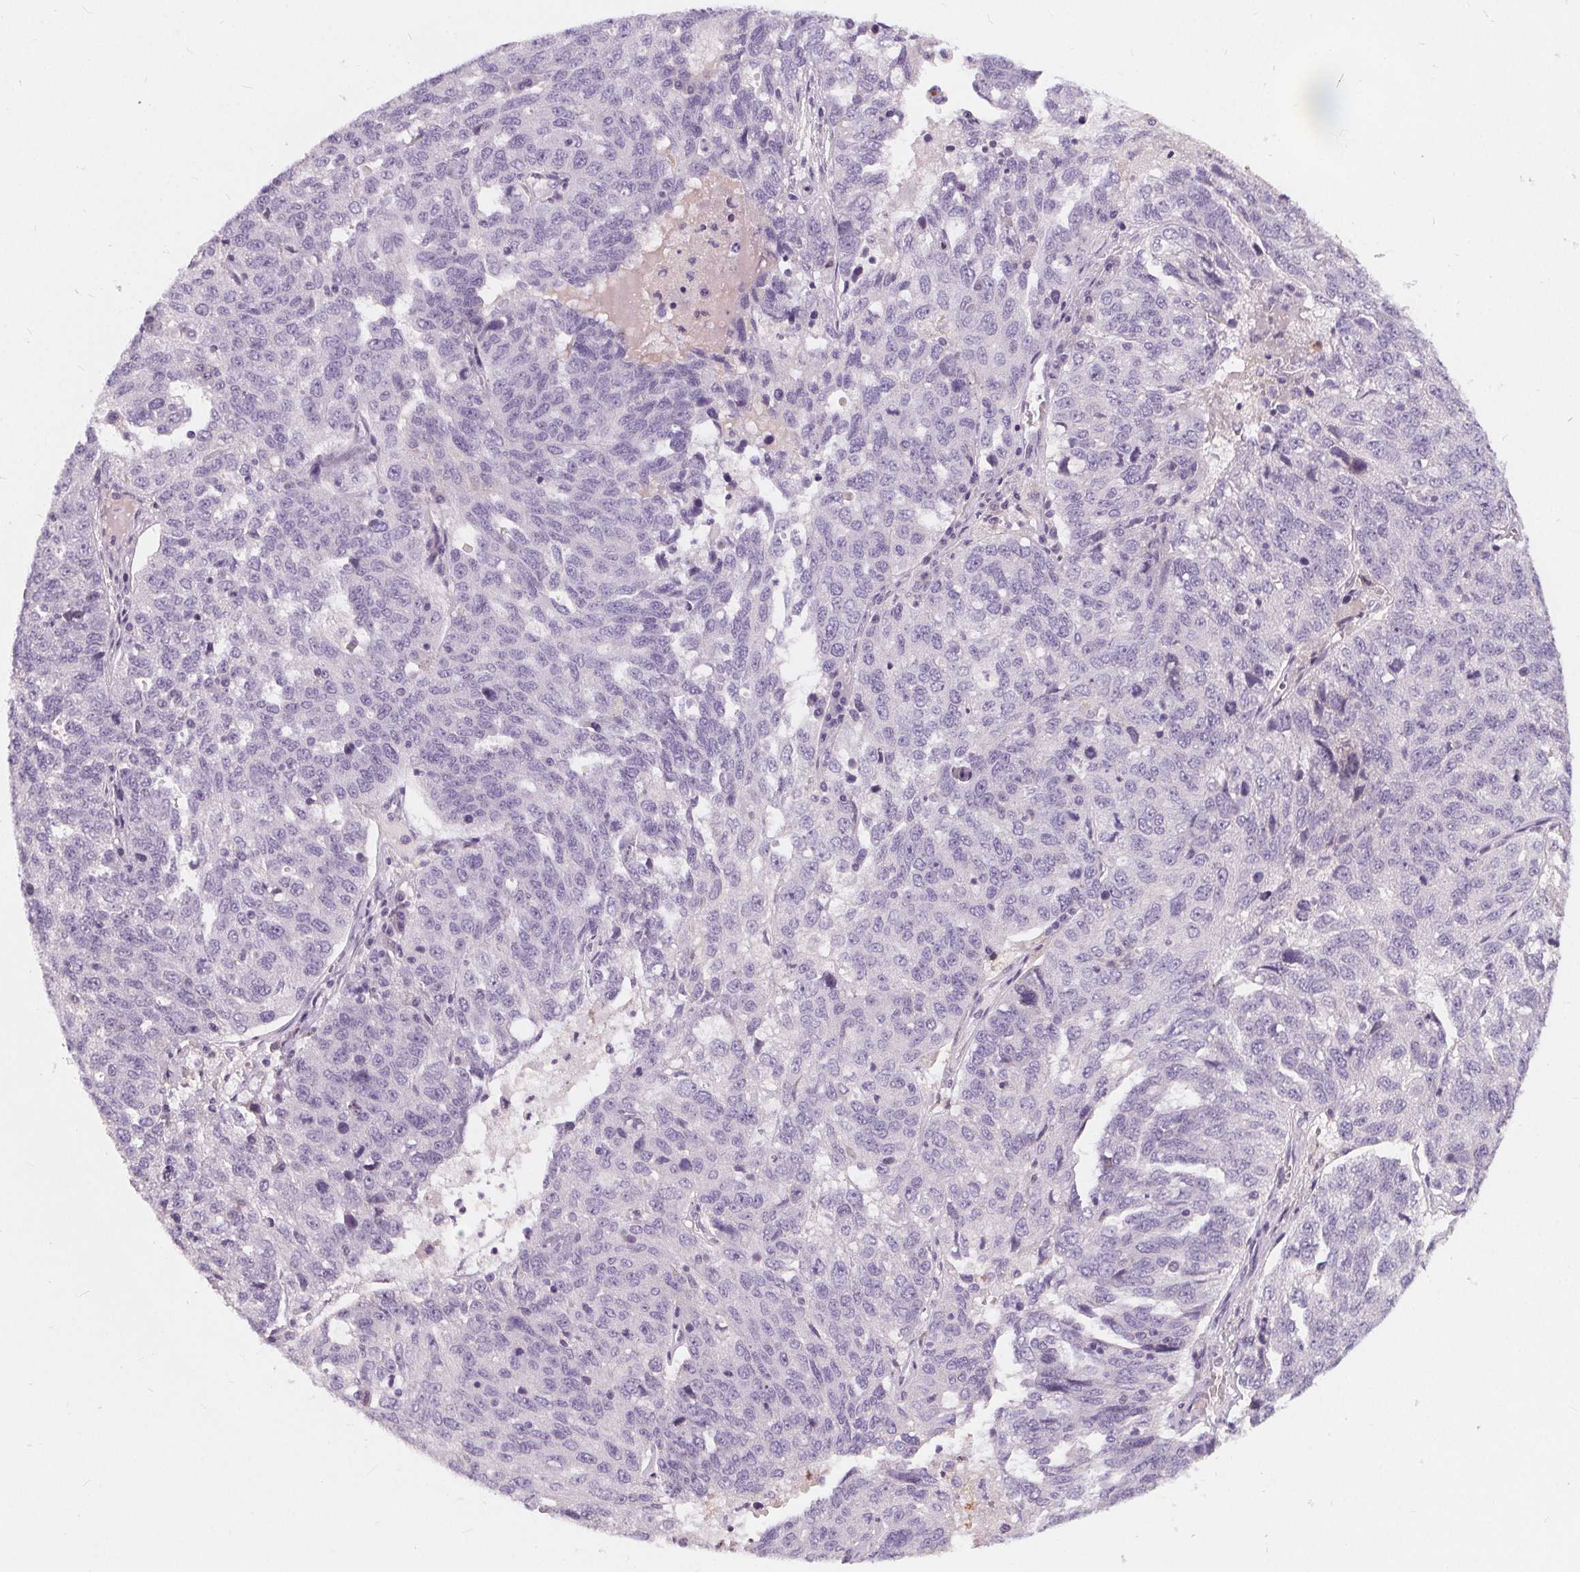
{"staining": {"intensity": "negative", "quantity": "none", "location": "none"}, "tissue": "ovarian cancer", "cell_type": "Tumor cells", "image_type": "cancer", "snomed": [{"axis": "morphology", "description": "Cystadenocarcinoma, serous, NOS"}, {"axis": "topography", "description": "Ovary"}], "caption": "This is a histopathology image of IHC staining of ovarian cancer (serous cystadenocarcinoma), which shows no staining in tumor cells. (DAB IHC visualized using brightfield microscopy, high magnification).", "gene": "HAAO", "patient": {"sex": "female", "age": 71}}